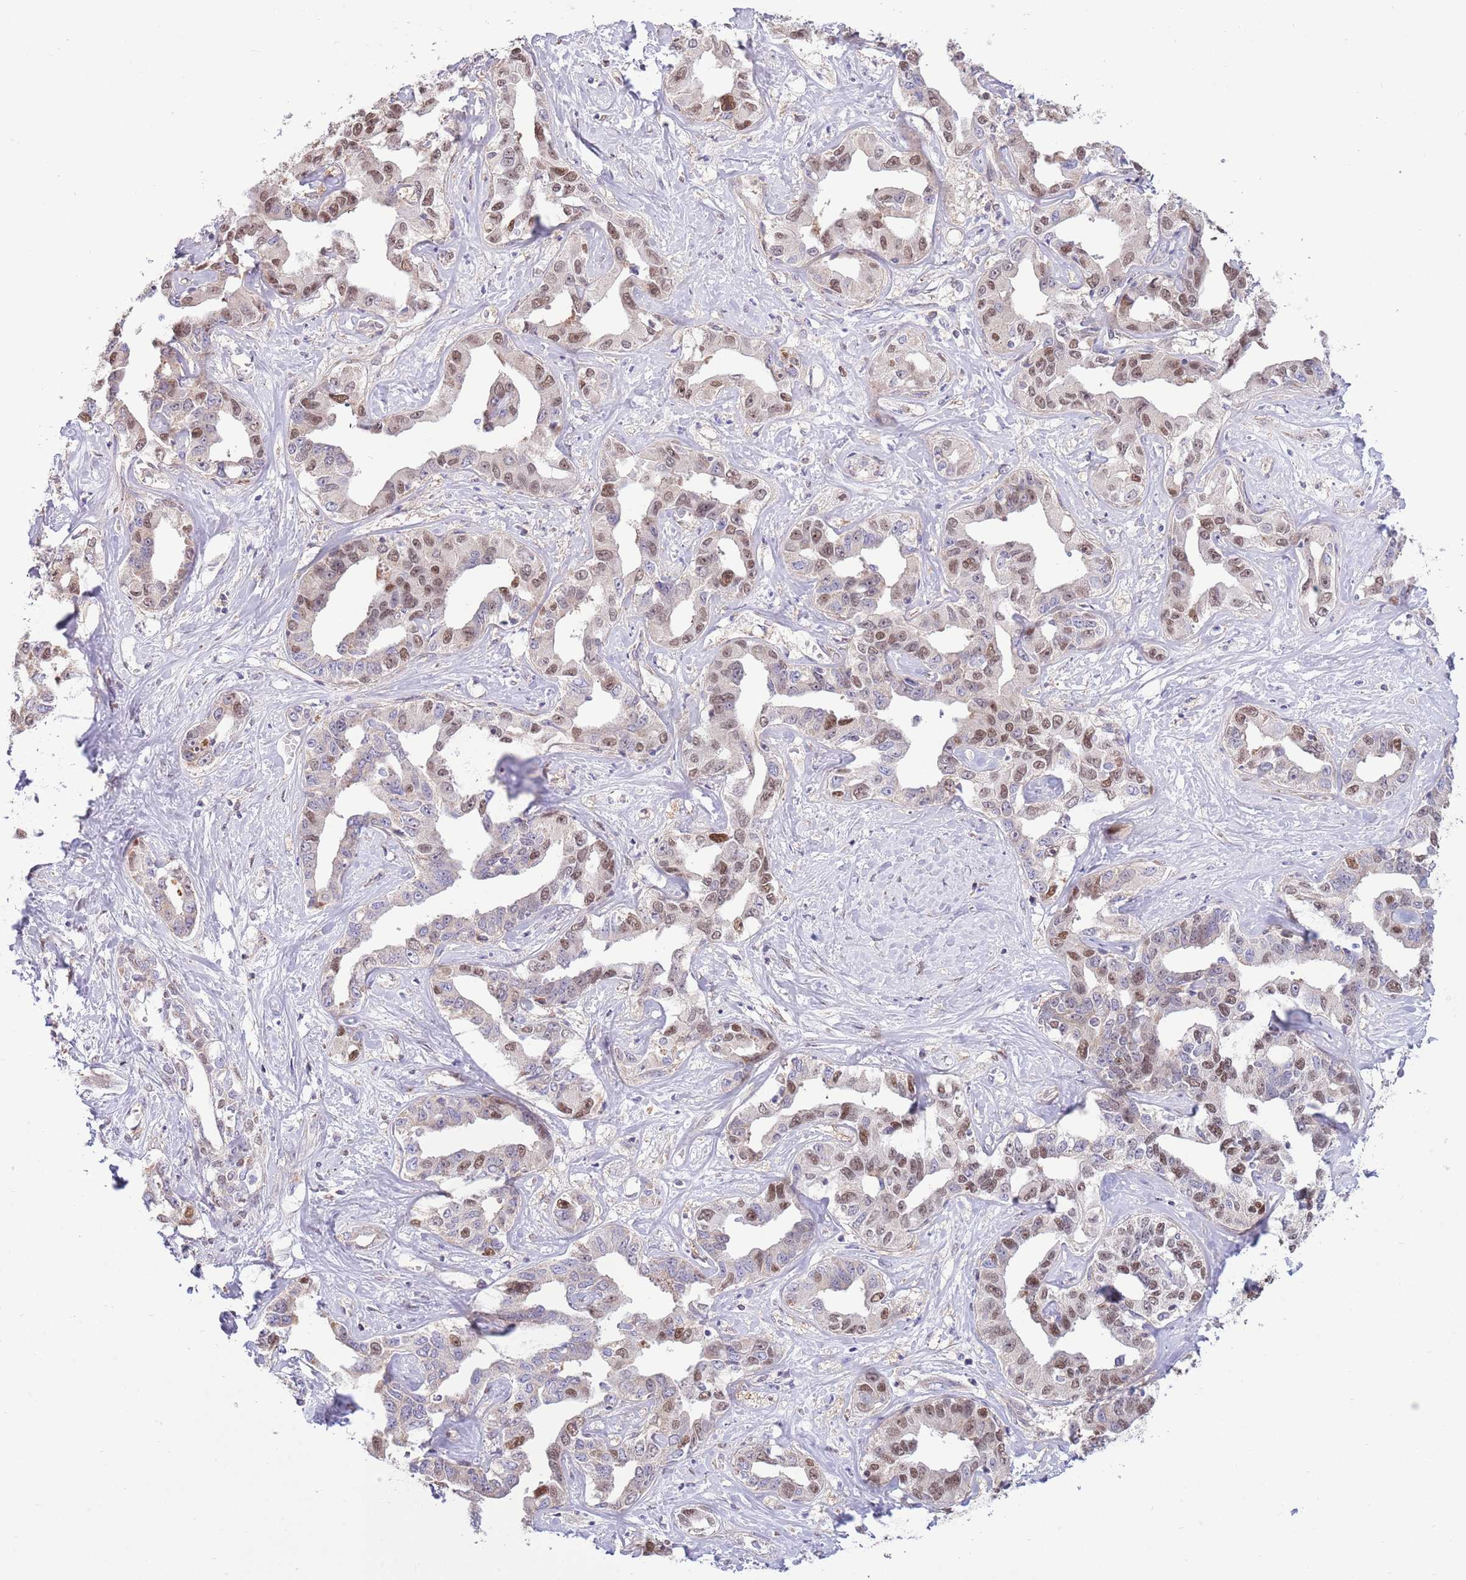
{"staining": {"intensity": "moderate", "quantity": "25%-75%", "location": "cytoplasmic/membranous,nuclear"}, "tissue": "liver cancer", "cell_type": "Tumor cells", "image_type": "cancer", "snomed": [{"axis": "morphology", "description": "Cholangiocarcinoma"}, {"axis": "topography", "description": "Liver"}], "caption": "The histopathology image displays immunohistochemical staining of liver cancer. There is moderate cytoplasmic/membranous and nuclear expression is seen in about 25%-75% of tumor cells. (Brightfield microscopy of DAB IHC at high magnification).", "gene": "ARL2BP", "patient": {"sex": "male", "age": 59}}